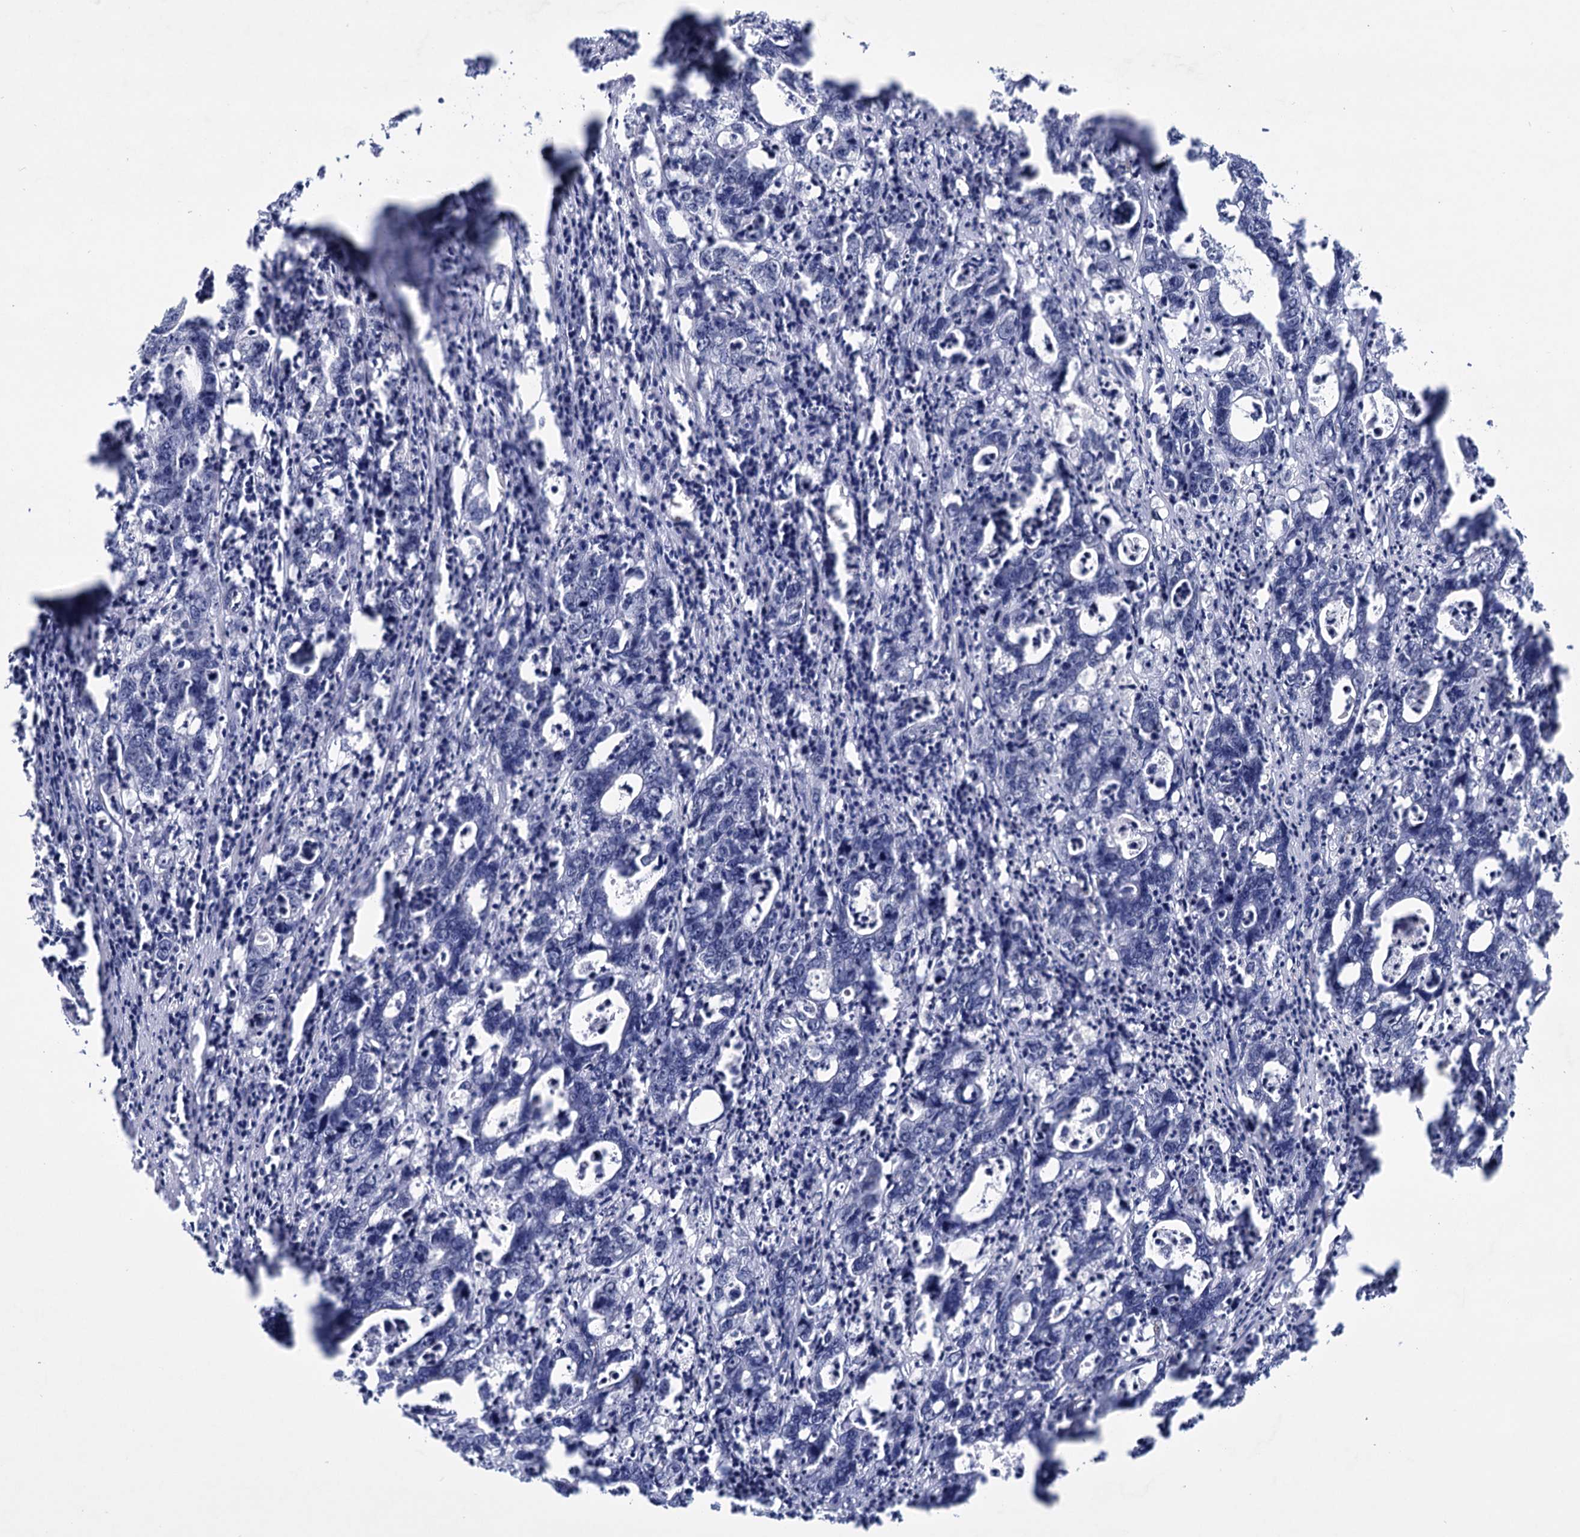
{"staining": {"intensity": "negative", "quantity": "none", "location": "none"}, "tissue": "colorectal cancer", "cell_type": "Tumor cells", "image_type": "cancer", "snomed": [{"axis": "morphology", "description": "Adenocarcinoma, NOS"}, {"axis": "topography", "description": "Colon"}], "caption": "IHC photomicrograph of adenocarcinoma (colorectal) stained for a protein (brown), which displays no staining in tumor cells. The staining was performed using DAB (3,3'-diaminobenzidine) to visualize the protein expression in brown, while the nuclei were stained in blue with hematoxylin (Magnification: 20x).", "gene": "TBC1D12", "patient": {"sex": "female", "age": 75}}